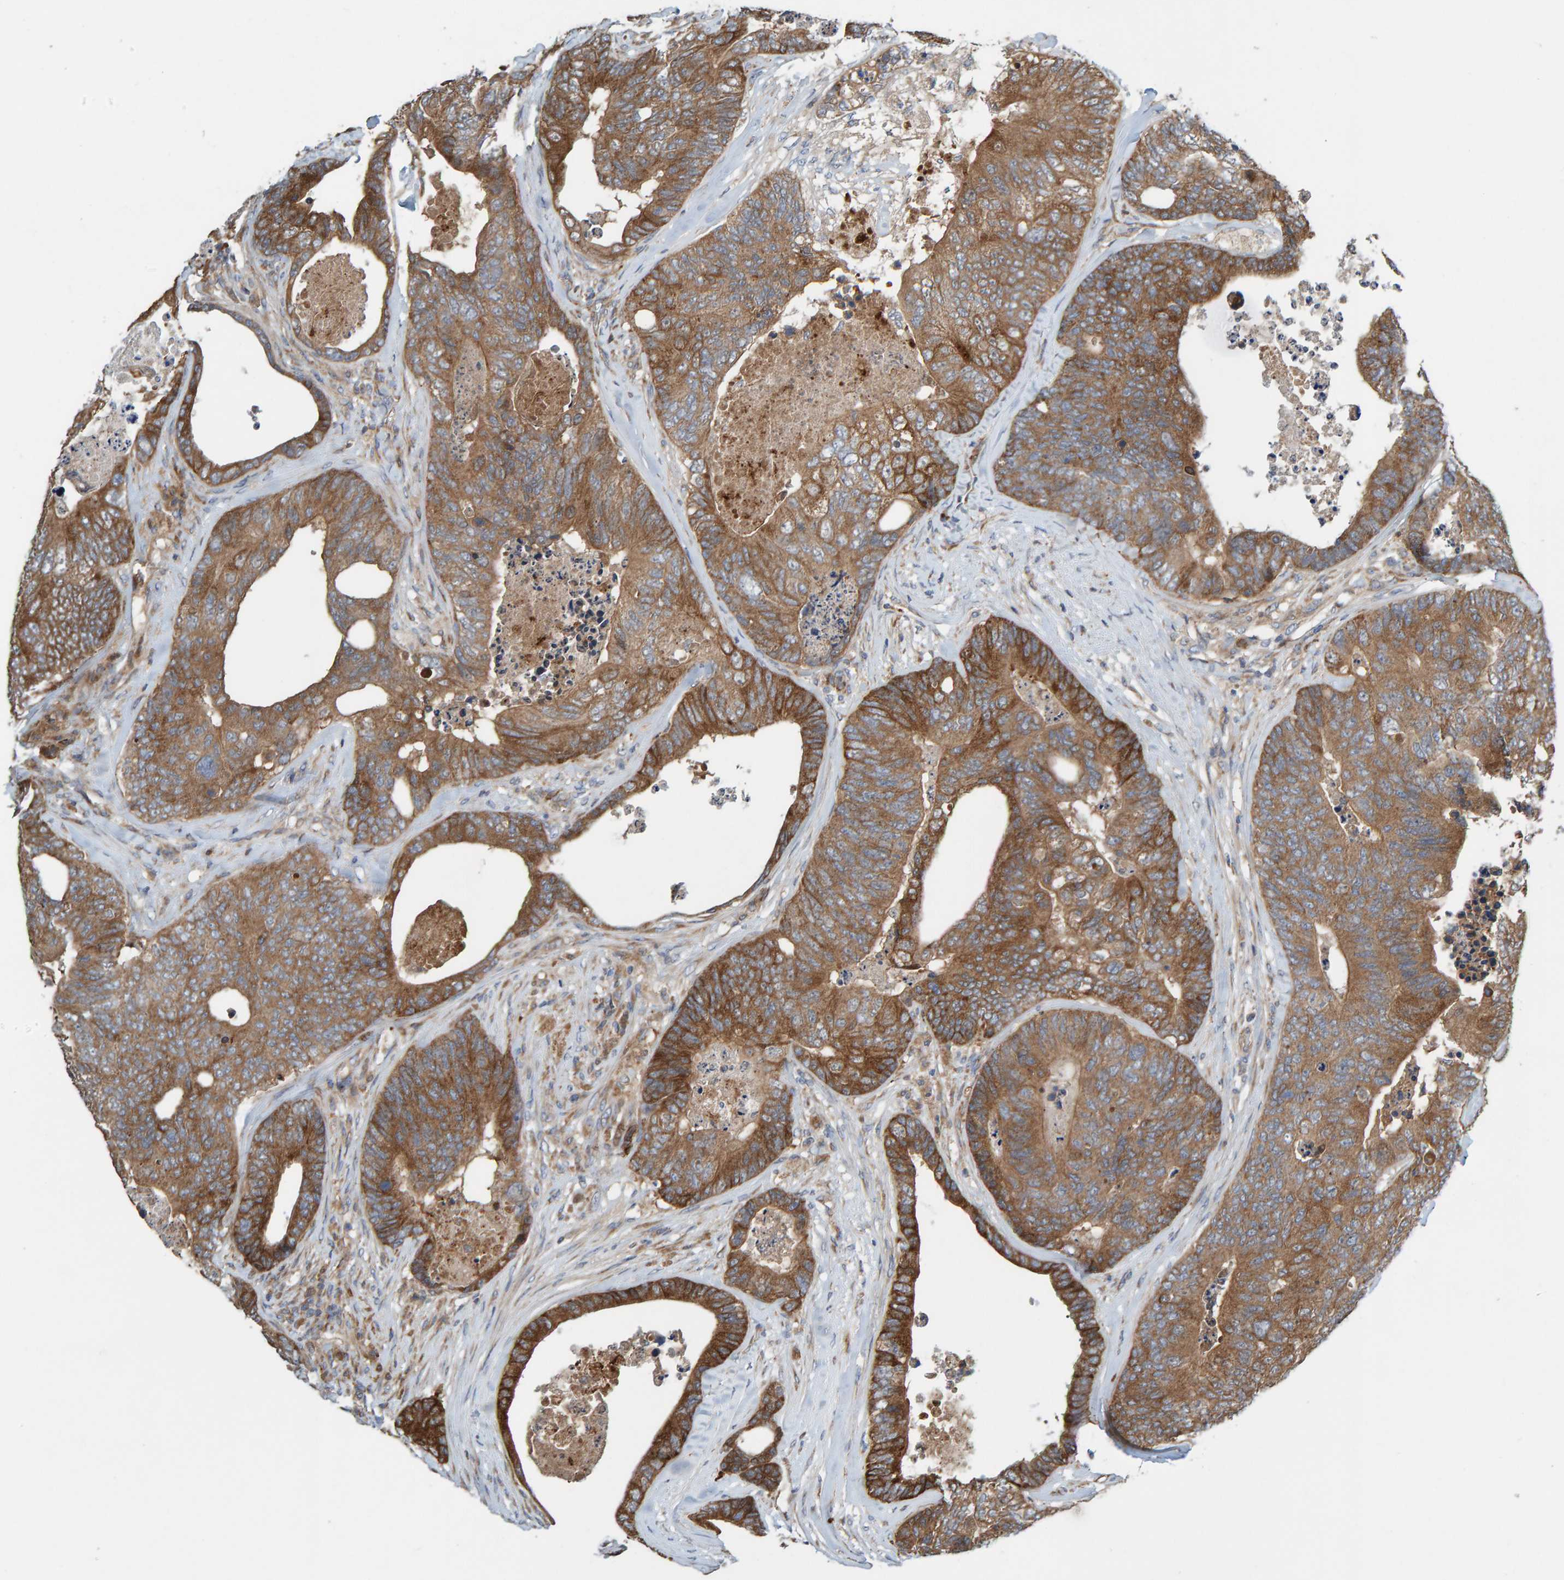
{"staining": {"intensity": "moderate", "quantity": ">75%", "location": "cytoplasmic/membranous"}, "tissue": "colorectal cancer", "cell_type": "Tumor cells", "image_type": "cancer", "snomed": [{"axis": "morphology", "description": "Adenocarcinoma, NOS"}, {"axis": "topography", "description": "Colon"}], "caption": "This micrograph displays immunohistochemistry staining of colorectal adenocarcinoma, with medium moderate cytoplasmic/membranous positivity in about >75% of tumor cells.", "gene": "KIAA0753", "patient": {"sex": "female", "age": 67}}